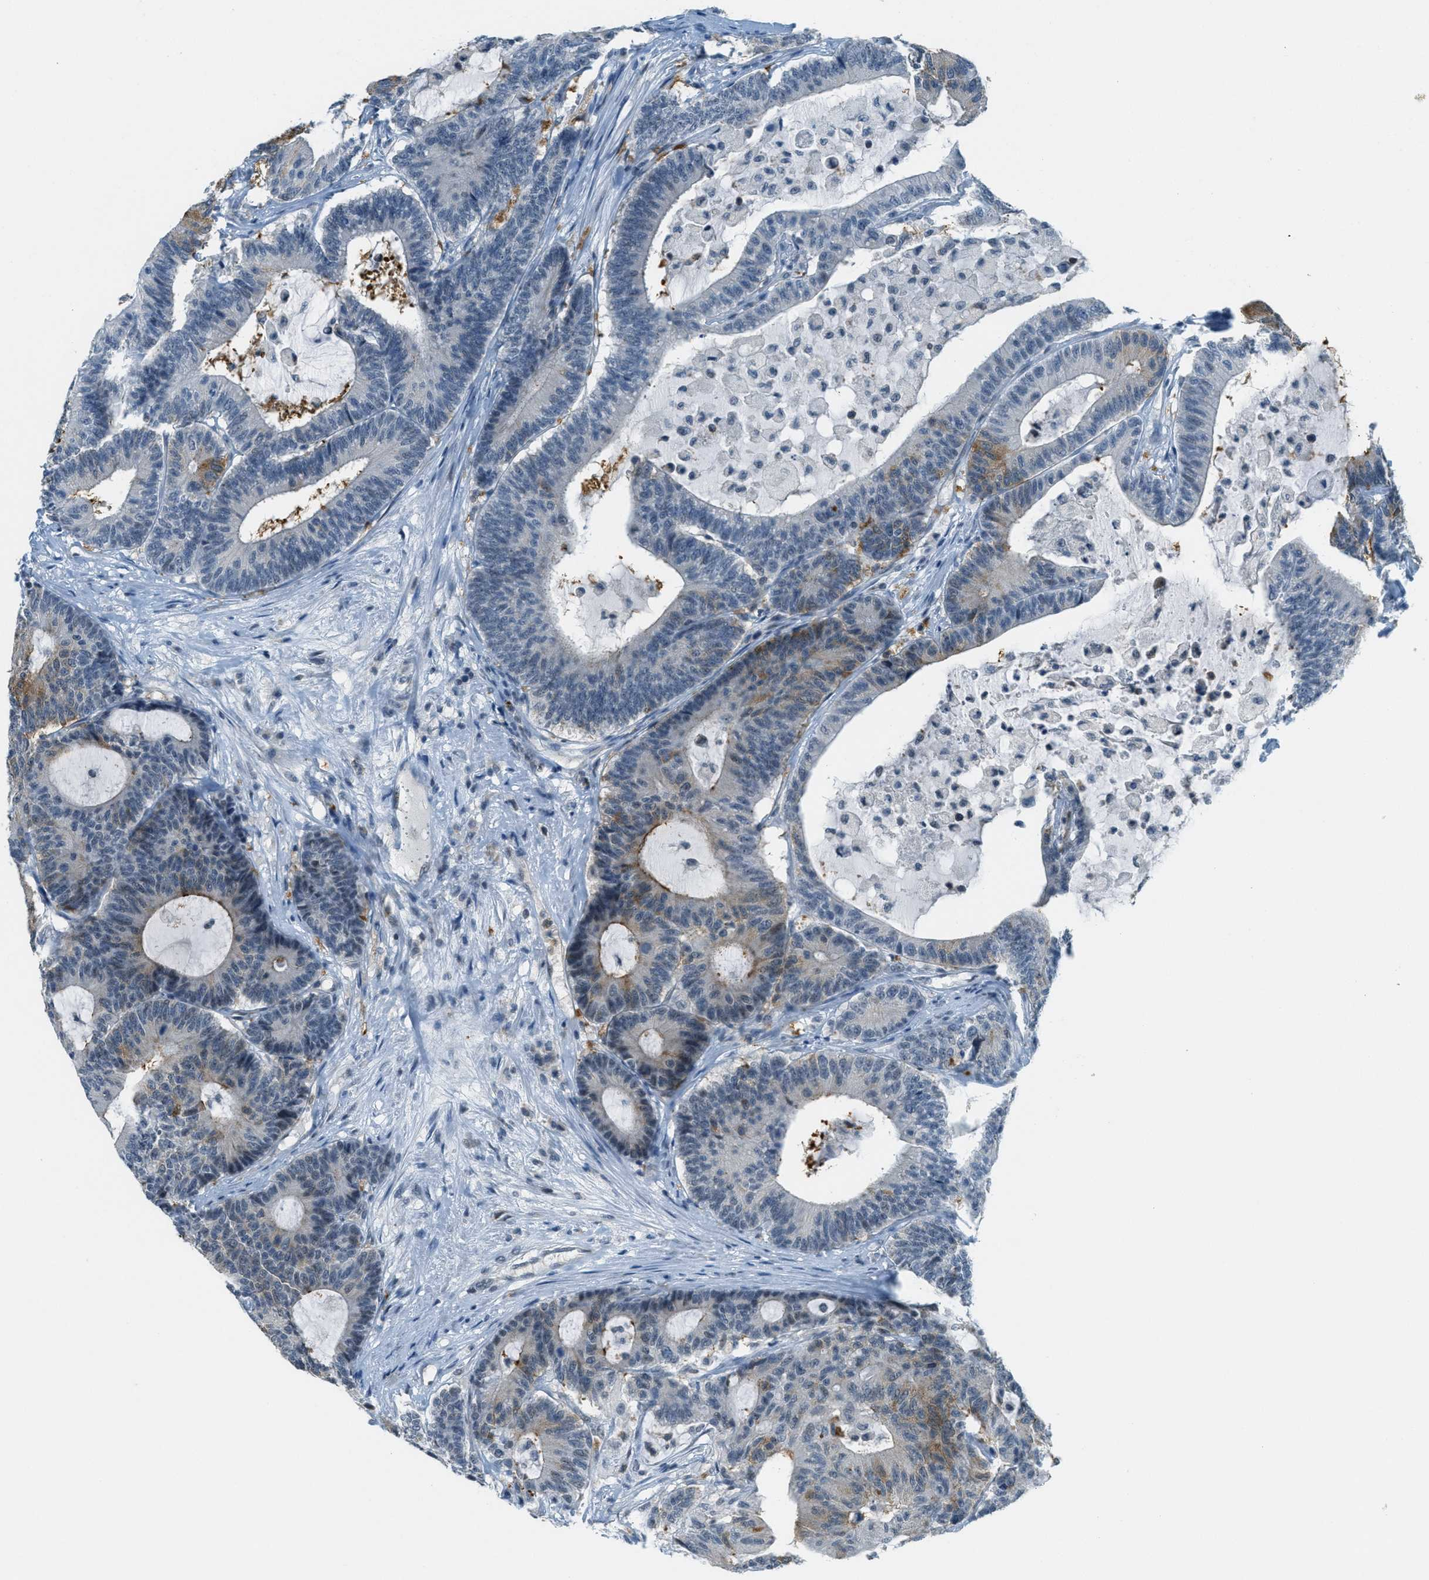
{"staining": {"intensity": "moderate", "quantity": "25%-75%", "location": "cytoplasmic/membranous"}, "tissue": "colorectal cancer", "cell_type": "Tumor cells", "image_type": "cancer", "snomed": [{"axis": "morphology", "description": "Adenocarcinoma, NOS"}, {"axis": "topography", "description": "Colon"}], "caption": "This micrograph shows immunohistochemistry (IHC) staining of colorectal cancer (adenocarcinoma), with medium moderate cytoplasmic/membranous positivity in about 25%-75% of tumor cells.", "gene": "FYN", "patient": {"sex": "female", "age": 84}}